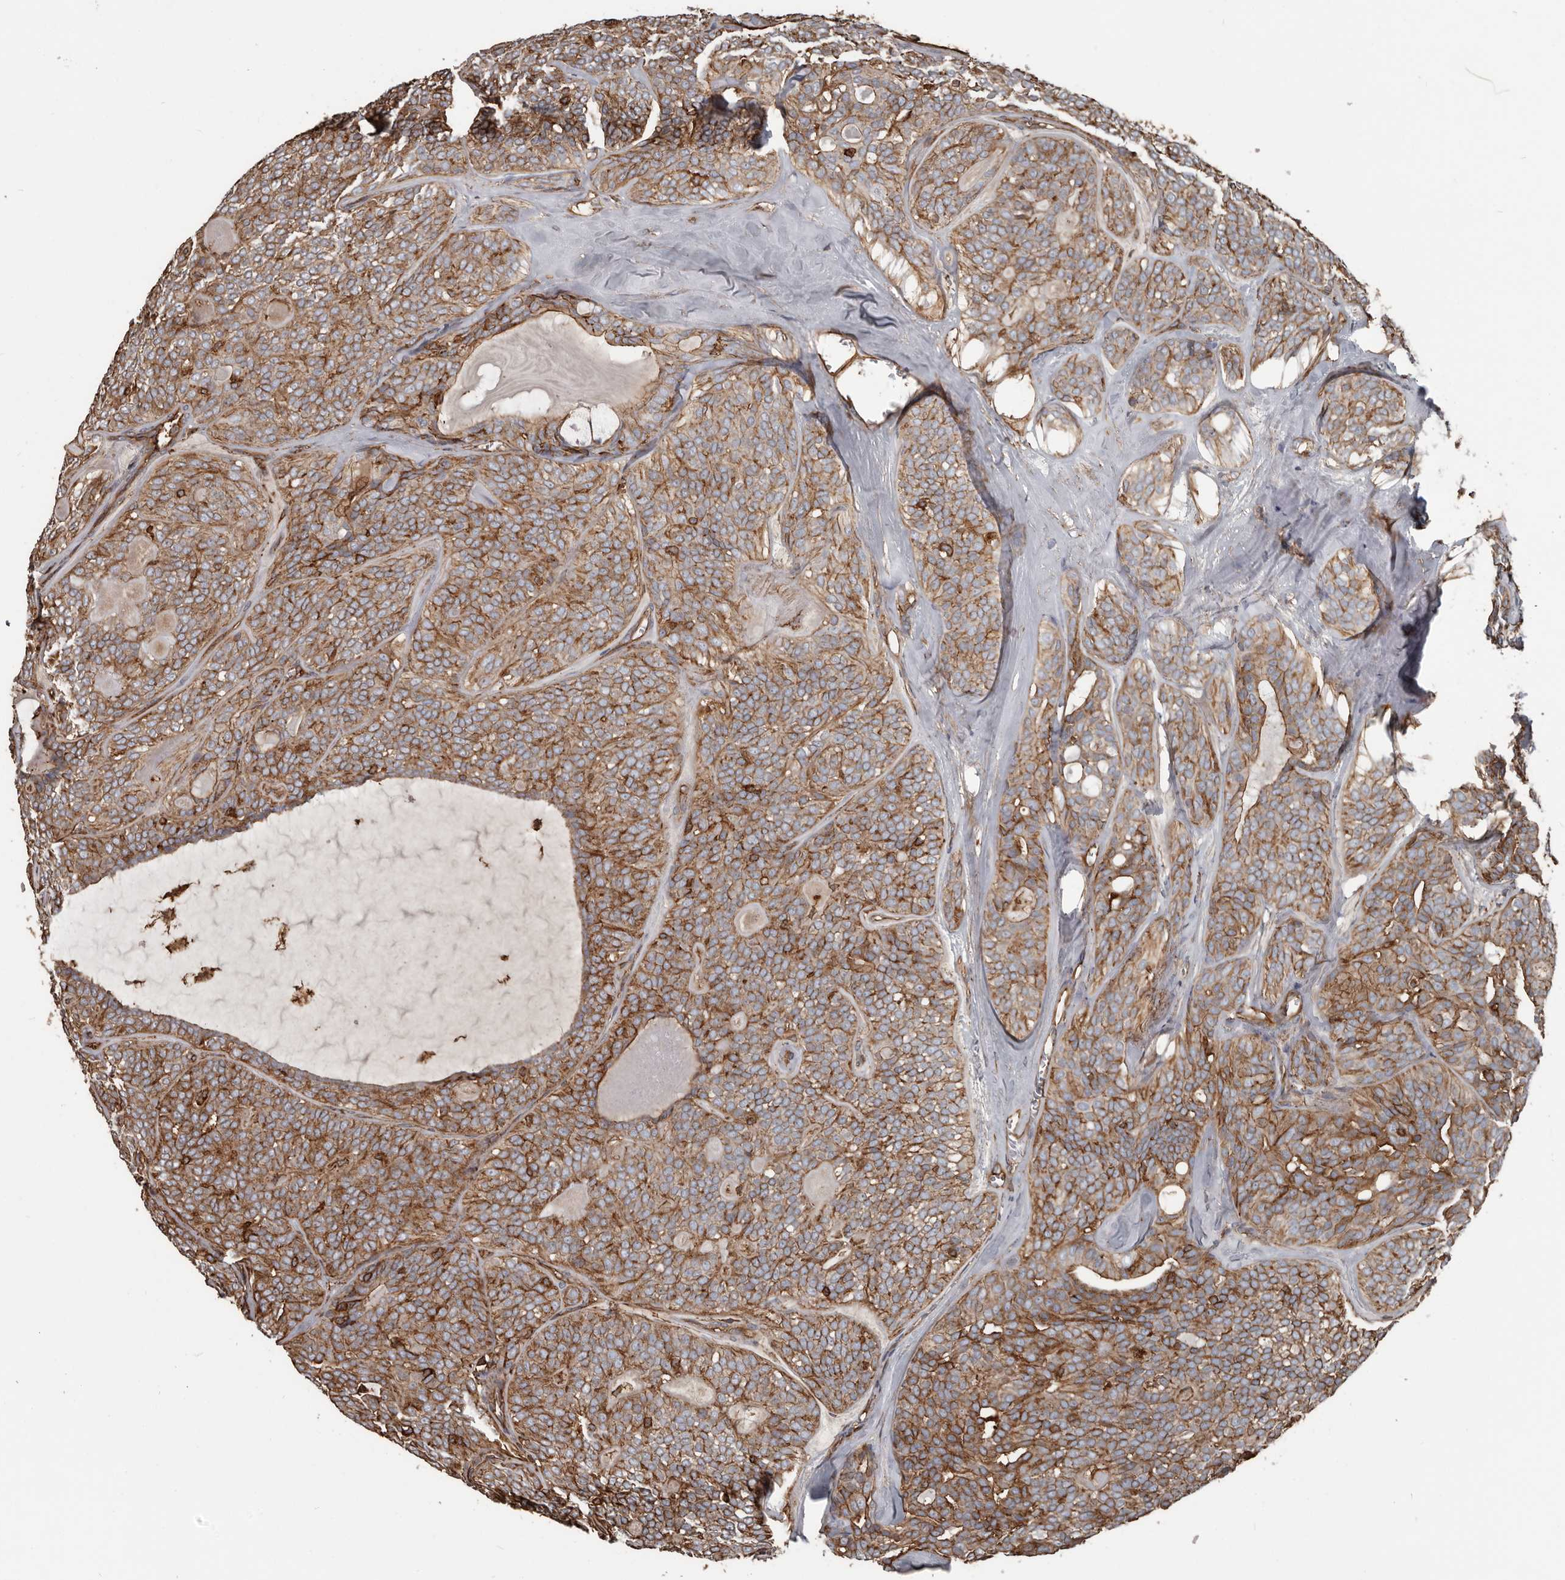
{"staining": {"intensity": "moderate", "quantity": ">75%", "location": "cytoplasmic/membranous"}, "tissue": "head and neck cancer", "cell_type": "Tumor cells", "image_type": "cancer", "snomed": [{"axis": "morphology", "description": "Adenocarcinoma, NOS"}, {"axis": "topography", "description": "Head-Neck"}], "caption": "IHC staining of head and neck adenocarcinoma, which shows medium levels of moderate cytoplasmic/membranous positivity in about >75% of tumor cells indicating moderate cytoplasmic/membranous protein expression. The staining was performed using DAB (3,3'-diaminobenzidine) (brown) for protein detection and nuclei were counterstained in hematoxylin (blue).", "gene": "DENND6B", "patient": {"sex": "male", "age": 66}}